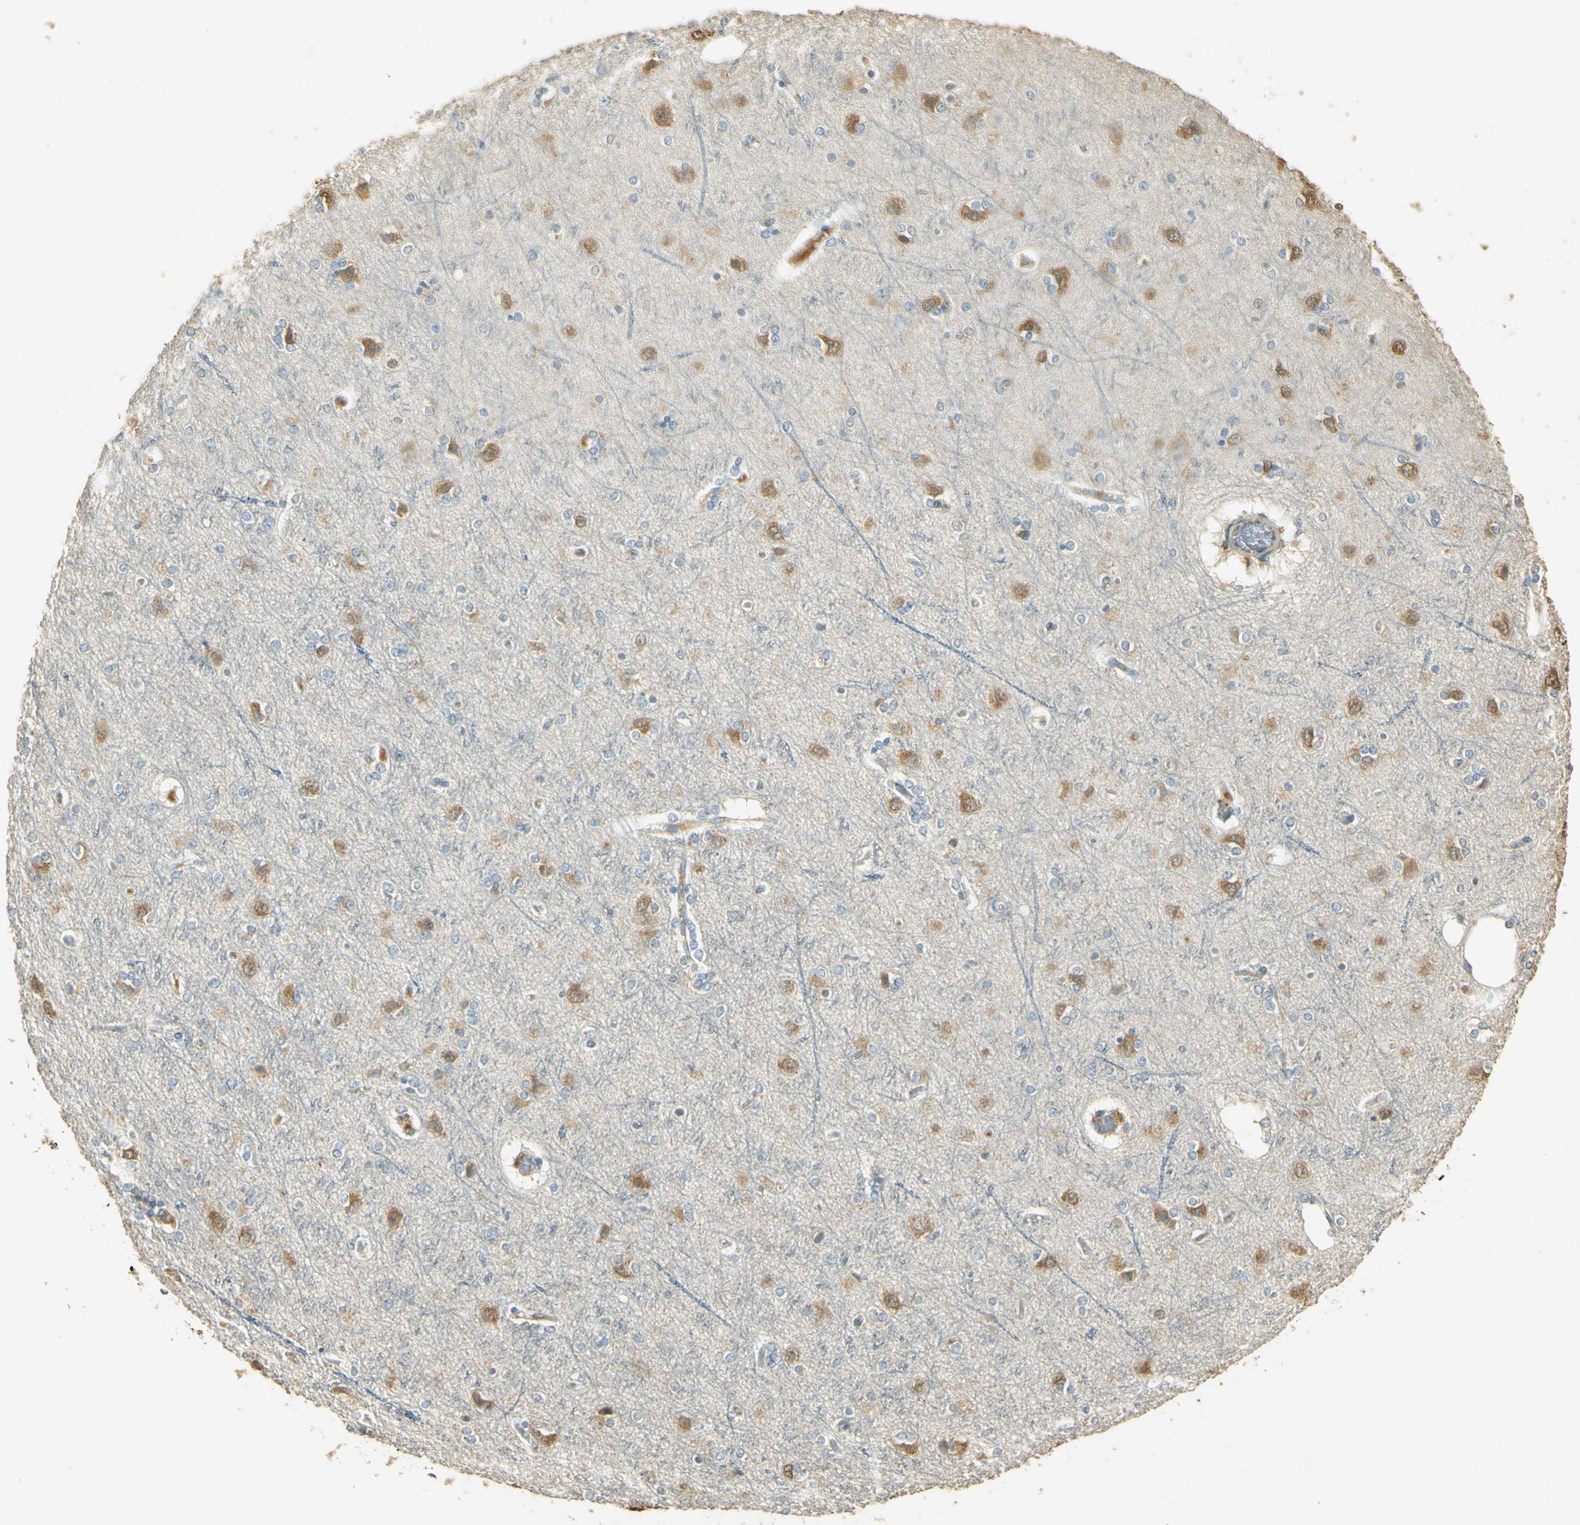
{"staining": {"intensity": "weak", "quantity": "25%-75%", "location": "cytoplasmic/membranous"}, "tissue": "cerebral cortex", "cell_type": "Endothelial cells", "image_type": "normal", "snomed": [{"axis": "morphology", "description": "Normal tissue, NOS"}, {"axis": "topography", "description": "Cerebral cortex"}], "caption": "A micrograph of human cerebral cortex stained for a protein shows weak cytoplasmic/membranous brown staining in endothelial cells. The staining was performed using DAB to visualize the protein expression in brown, while the nuclei were stained in blue with hematoxylin (Magnification: 20x).", "gene": "UXS1", "patient": {"sex": "female", "age": 54}}